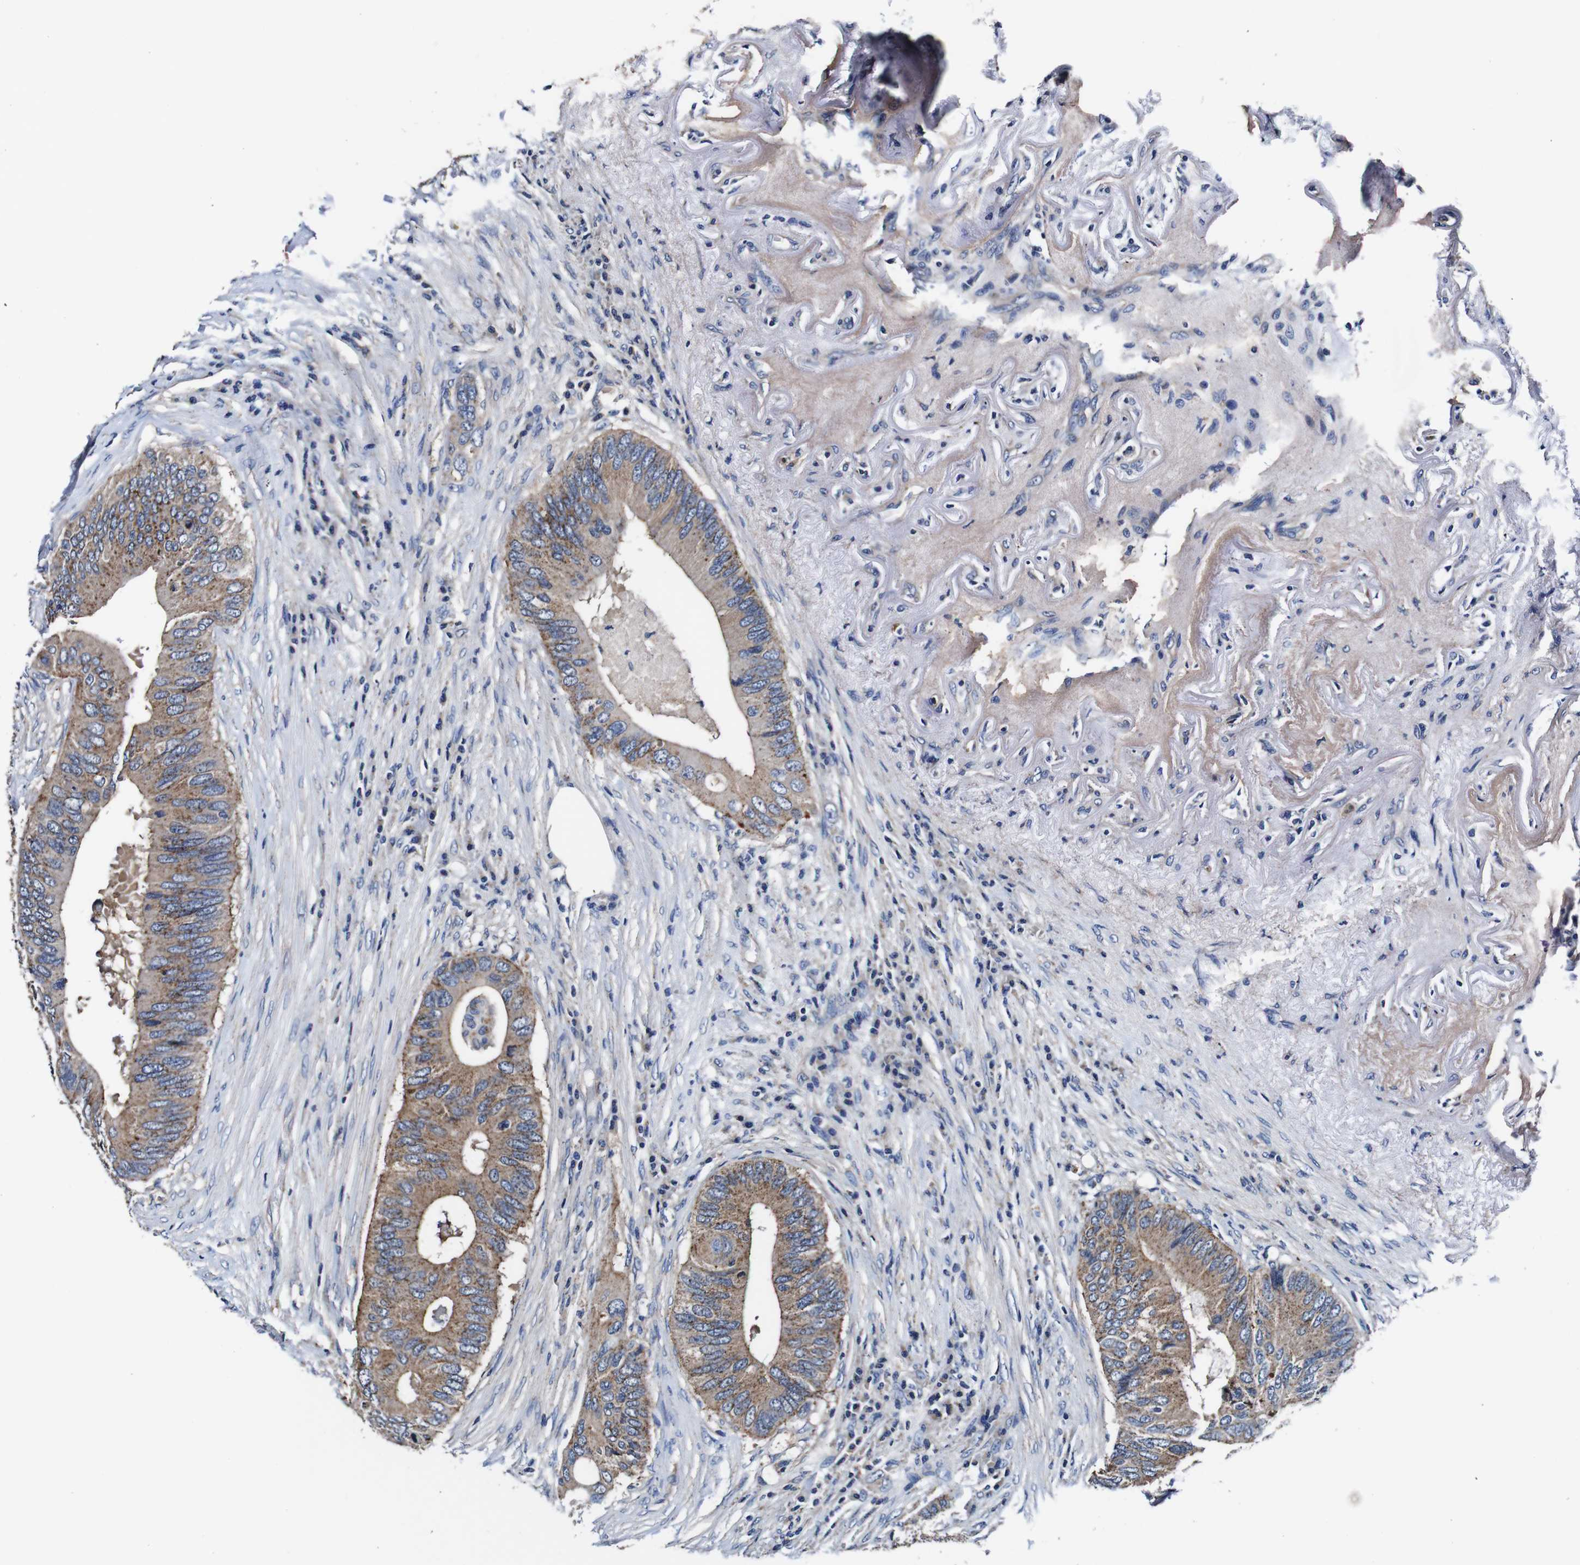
{"staining": {"intensity": "moderate", "quantity": ">75%", "location": "cytoplasmic/membranous"}, "tissue": "colorectal cancer", "cell_type": "Tumor cells", "image_type": "cancer", "snomed": [{"axis": "morphology", "description": "Adenocarcinoma, NOS"}, {"axis": "topography", "description": "Colon"}], "caption": "Brown immunohistochemical staining in human colorectal cancer (adenocarcinoma) exhibits moderate cytoplasmic/membranous staining in about >75% of tumor cells.", "gene": "PDCD6IP", "patient": {"sex": "male", "age": 71}}